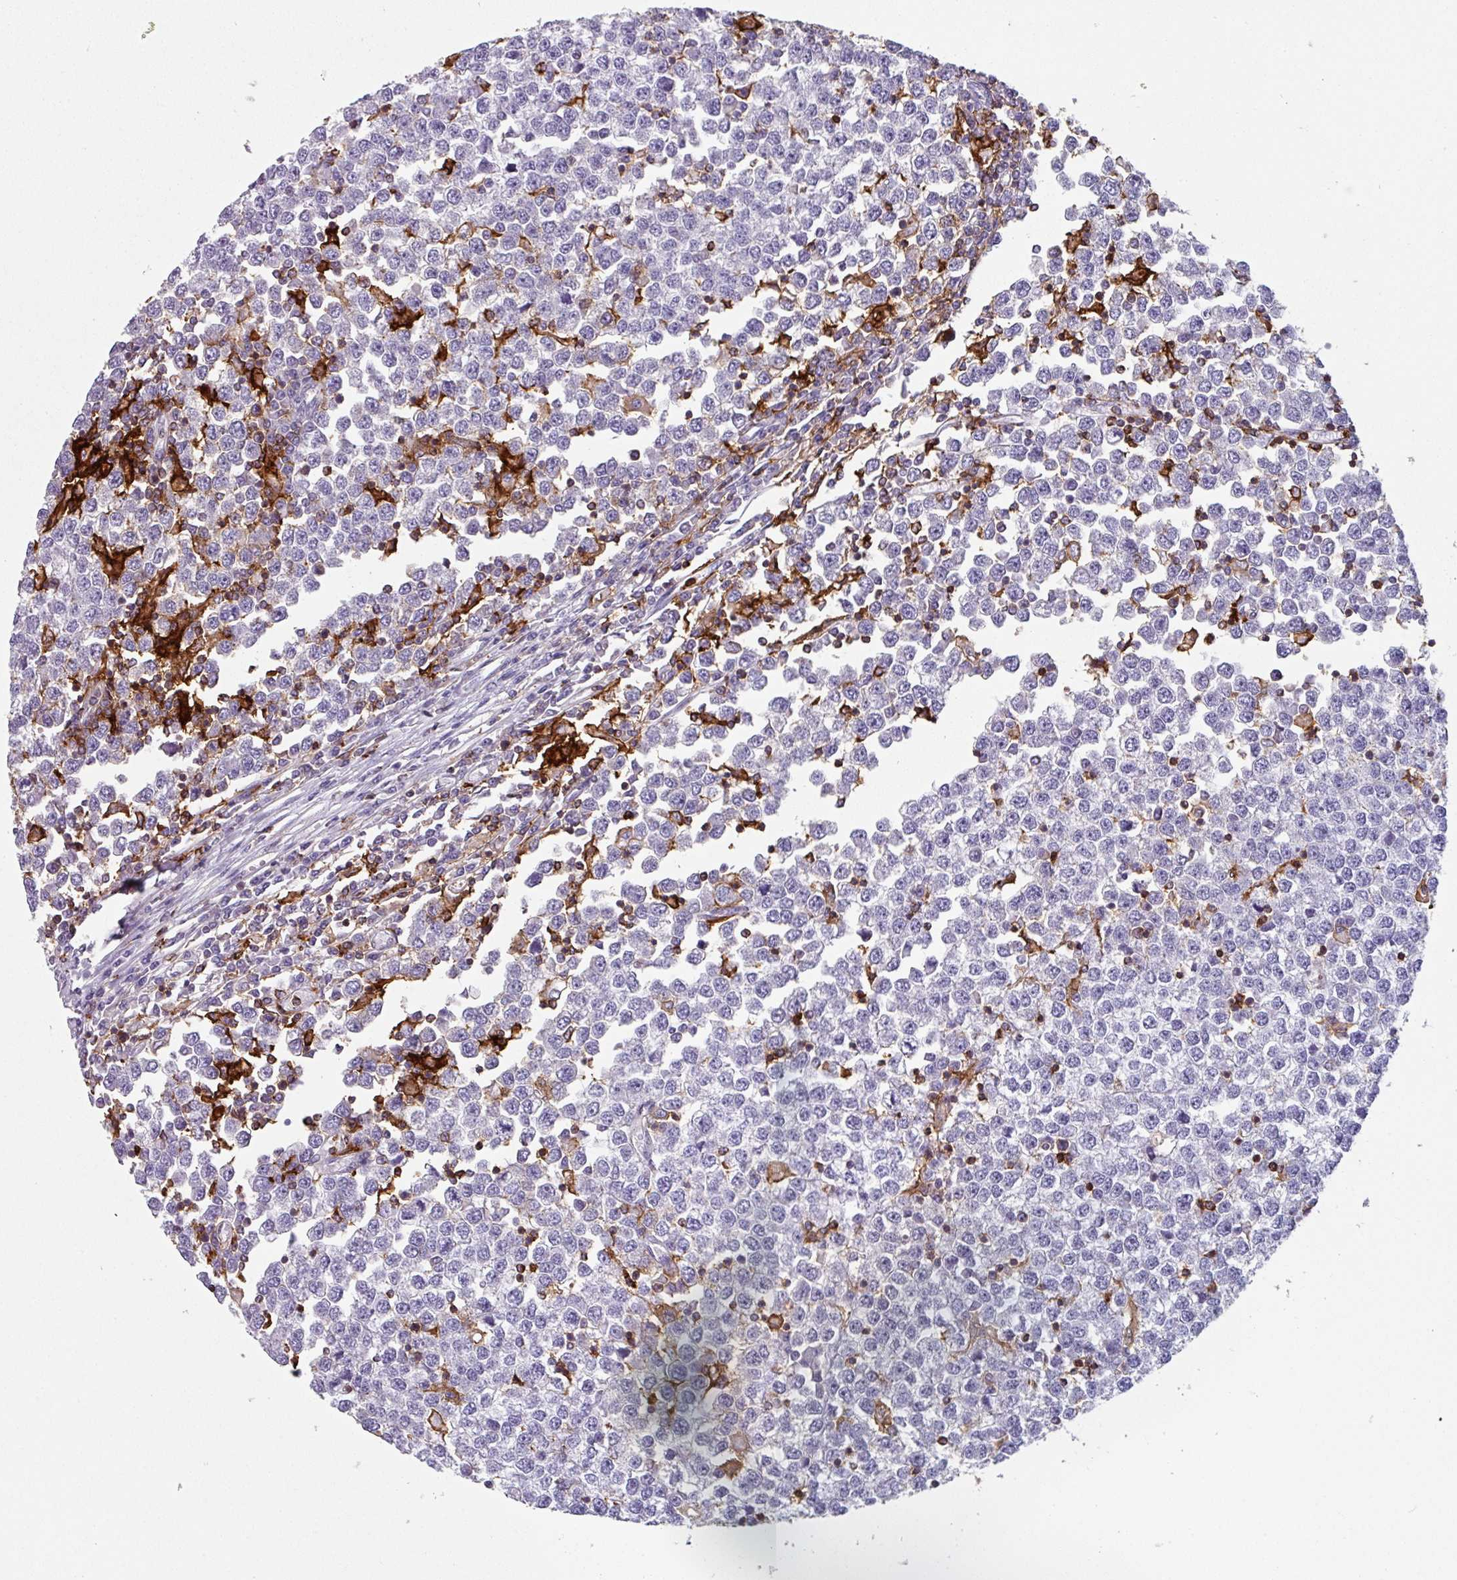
{"staining": {"intensity": "negative", "quantity": "none", "location": "none"}, "tissue": "testis cancer", "cell_type": "Tumor cells", "image_type": "cancer", "snomed": [{"axis": "morphology", "description": "Seminoma, NOS"}, {"axis": "topography", "description": "Testis"}], "caption": "DAB immunohistochemical staining of human testis seminoma exhibits no significant staining in tumor cells.", "gene": "EXOSC5", "patient": {"sex": "male", "age": 65}}